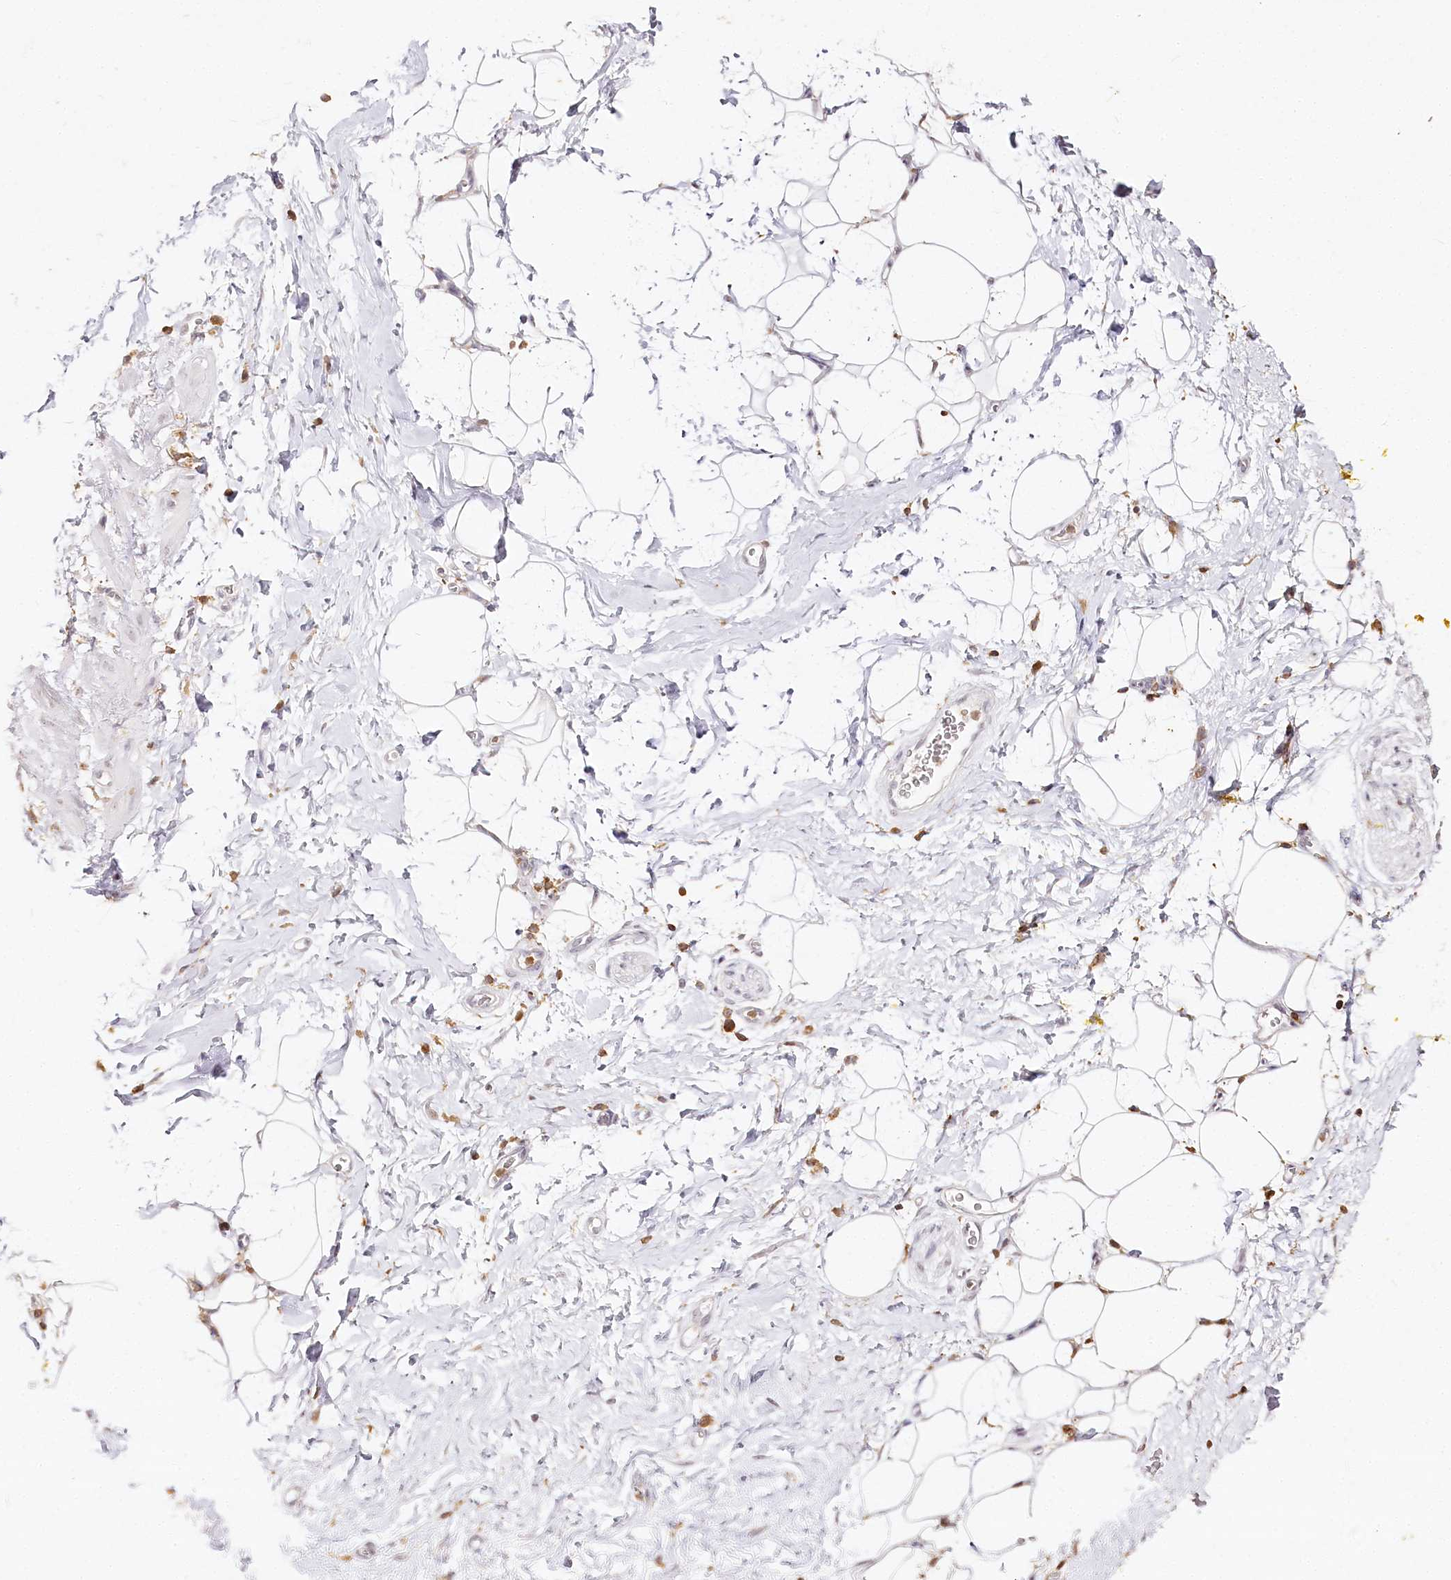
{"staining": {"intensity": "negative", "quantity": "none", "location": "none"}, "tissue": "adipose tissue", "cell_type": "Adipocytes", "image_type": "normal", "snomed": [{"axis": "morphology", "description": "Normal tissue, NOS"}, {"axis": "morphology", "description": "Adenocarcinoma, NOS"}, {"axis": "topography", "description": "Pancreas"}, {"axis": "topography", "description": "Peripheral nerve tissue"}], "caption": "IHC micrograph of benign adipose tissue: human adipose tissue stained with DAB demonstrates no significant protein expression in adipocytes. The staining was performed using DAB to visualize the protein expression in brown, while the nuclei were stained in blue with hematoxylin (Magnification: 20x).", "gene": "DOCK2", "patient": {"sex": "male", "age": 59}}